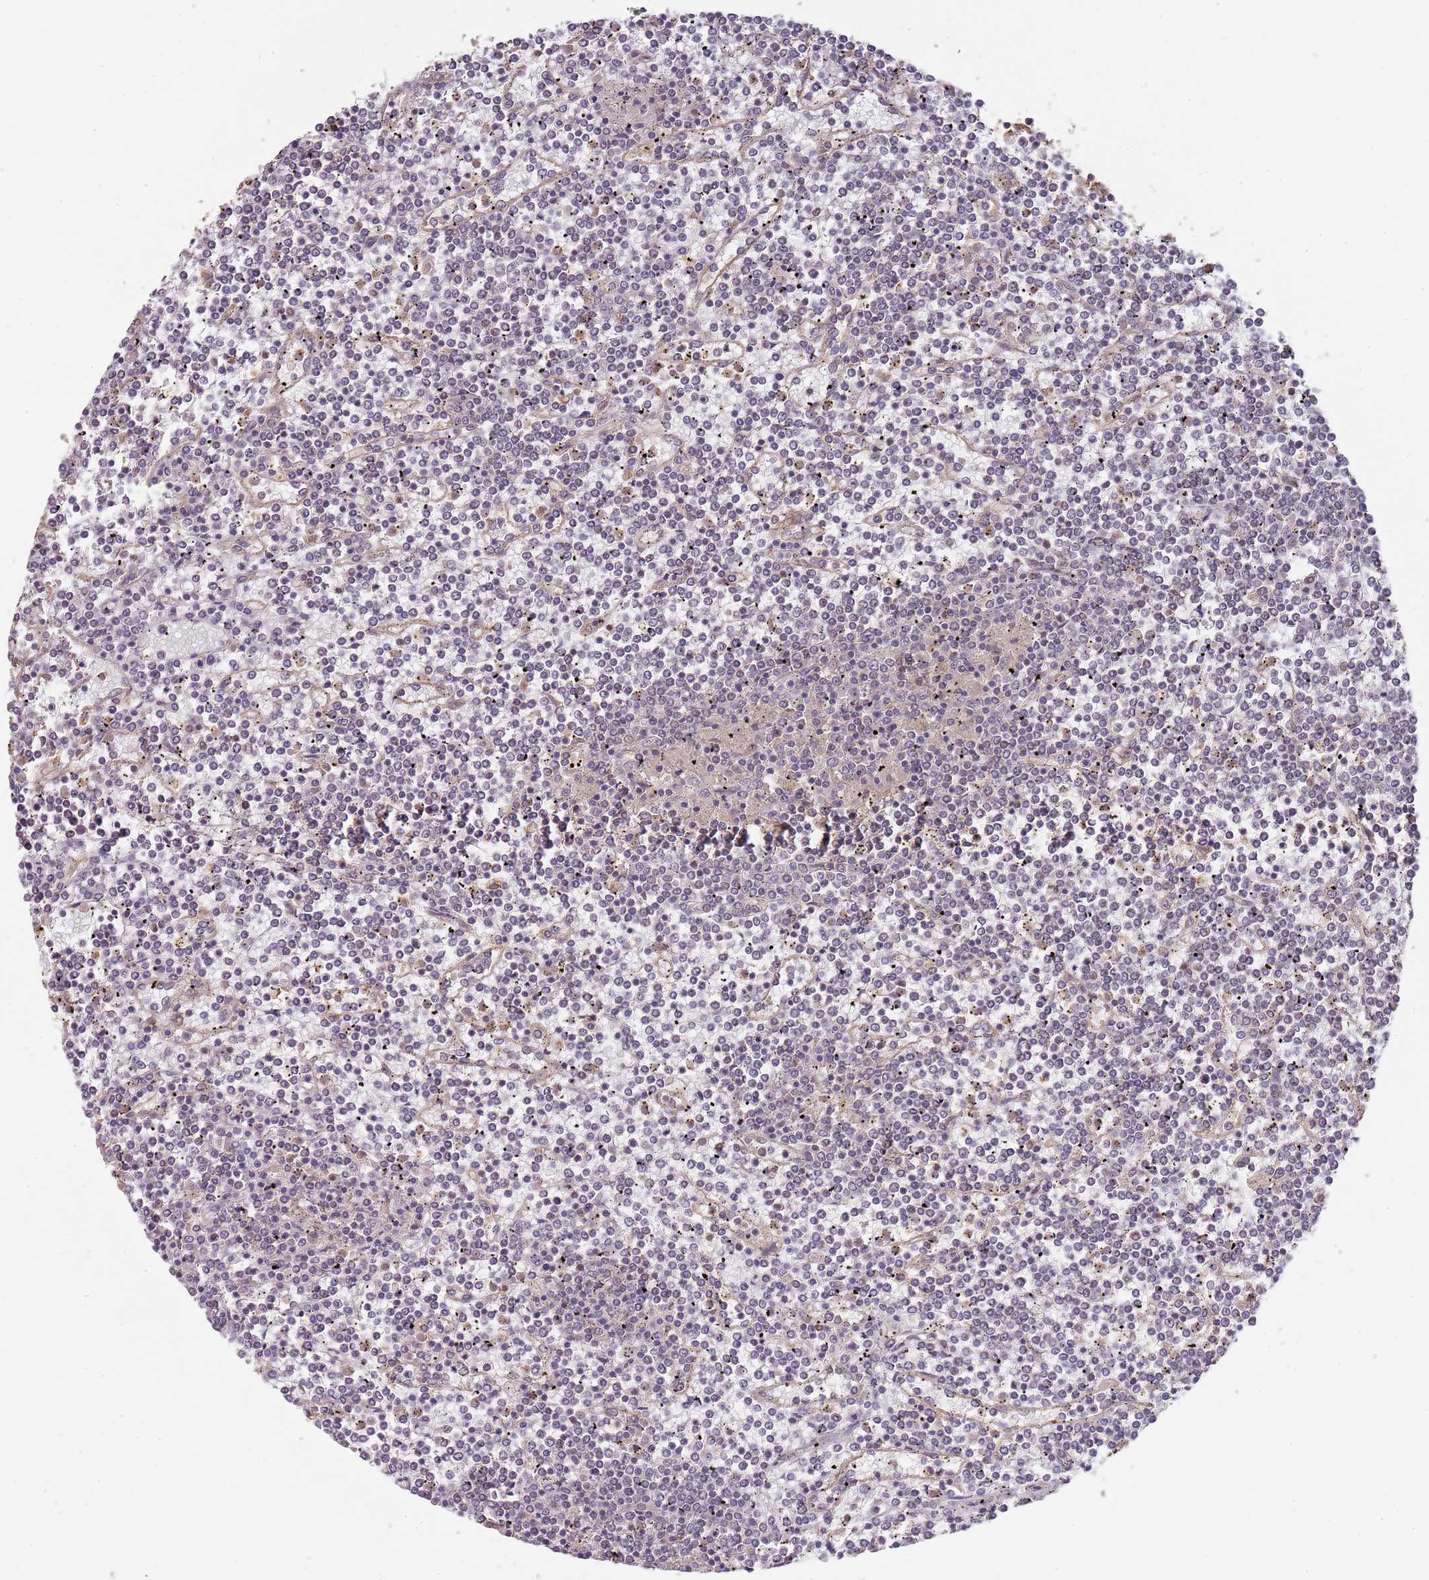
{"staining": {"intensity": "negative", "quantity": "none", "location": "none"}, "tissue": "lymphoma", "cell_type": "Tumor cells", "image_type": "cancer", "snomed": [{"axis": "morphology", "description": "Malignant lymphoma, non-Hodgkin's type, Low grade"}, {"axis": "topography", "description": "Spleen"}], "caption": "Tumor cells are negative for protein expression in human malignant lymphoma, non-Hodgkin's type (low-grade).", "gene": "SURF2", "patient": {"sex": "female", "age": 19}}